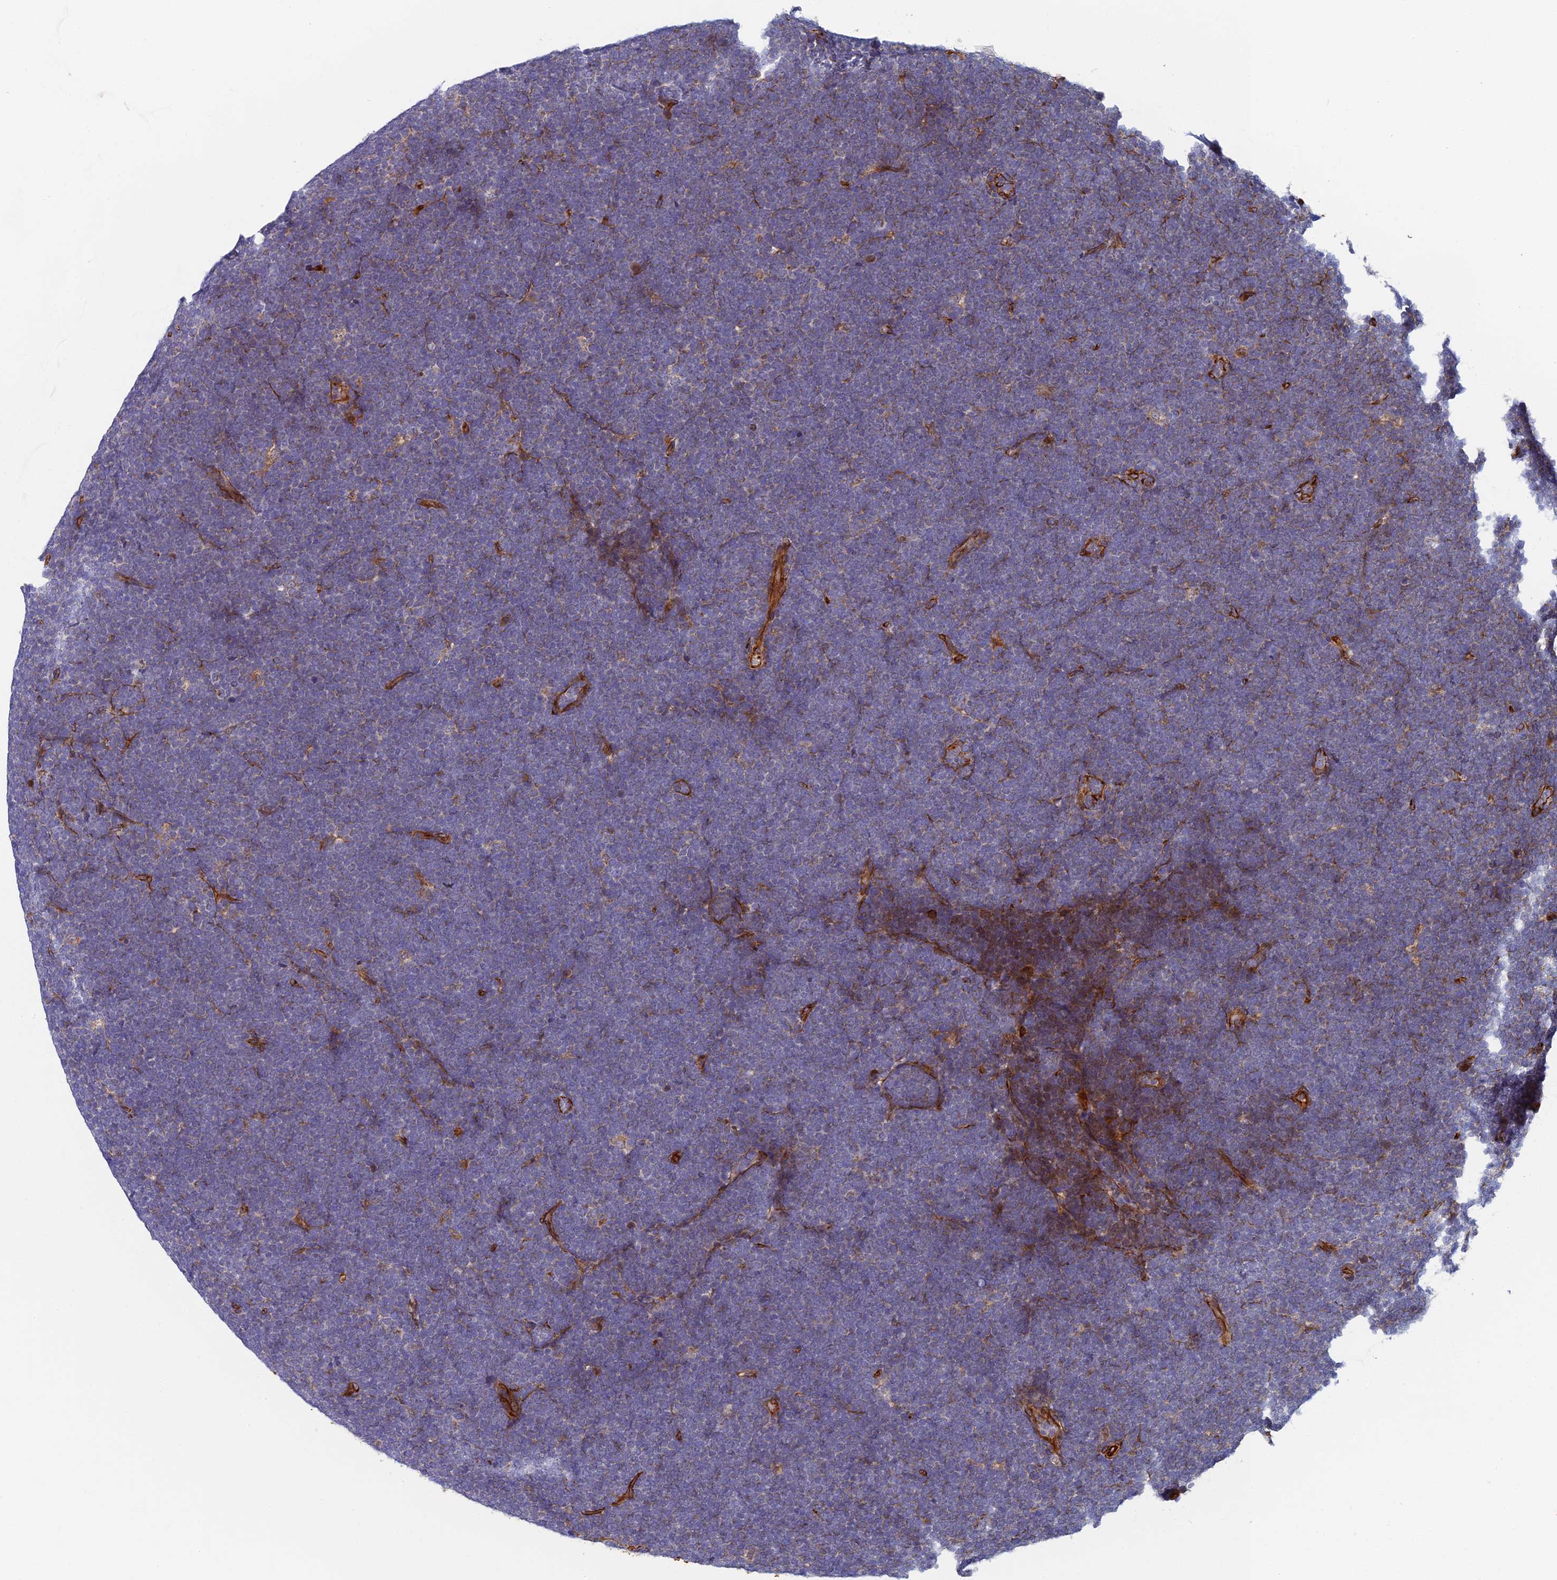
{"staining": {"intensity": "negative", "quantity": "none", "location": "none"}, "tissue": "lymphoma", "cell_type": "Tumor cells", "image_type": "cancer", "snomed": [{"axis": "morphology", "description": "Malignant lymphoma, non-Hodgkin's type, High grade"}, {"axis": "topography", "description": "Lymph node"}], "caption": "Tumor cells are negative for brown protein staining in lymphoma. (Immunohistochemistry, brightfield microscopy, high magnification).", "gene": "ABCB10", "patient": {"sex": "male", "age": 13}}